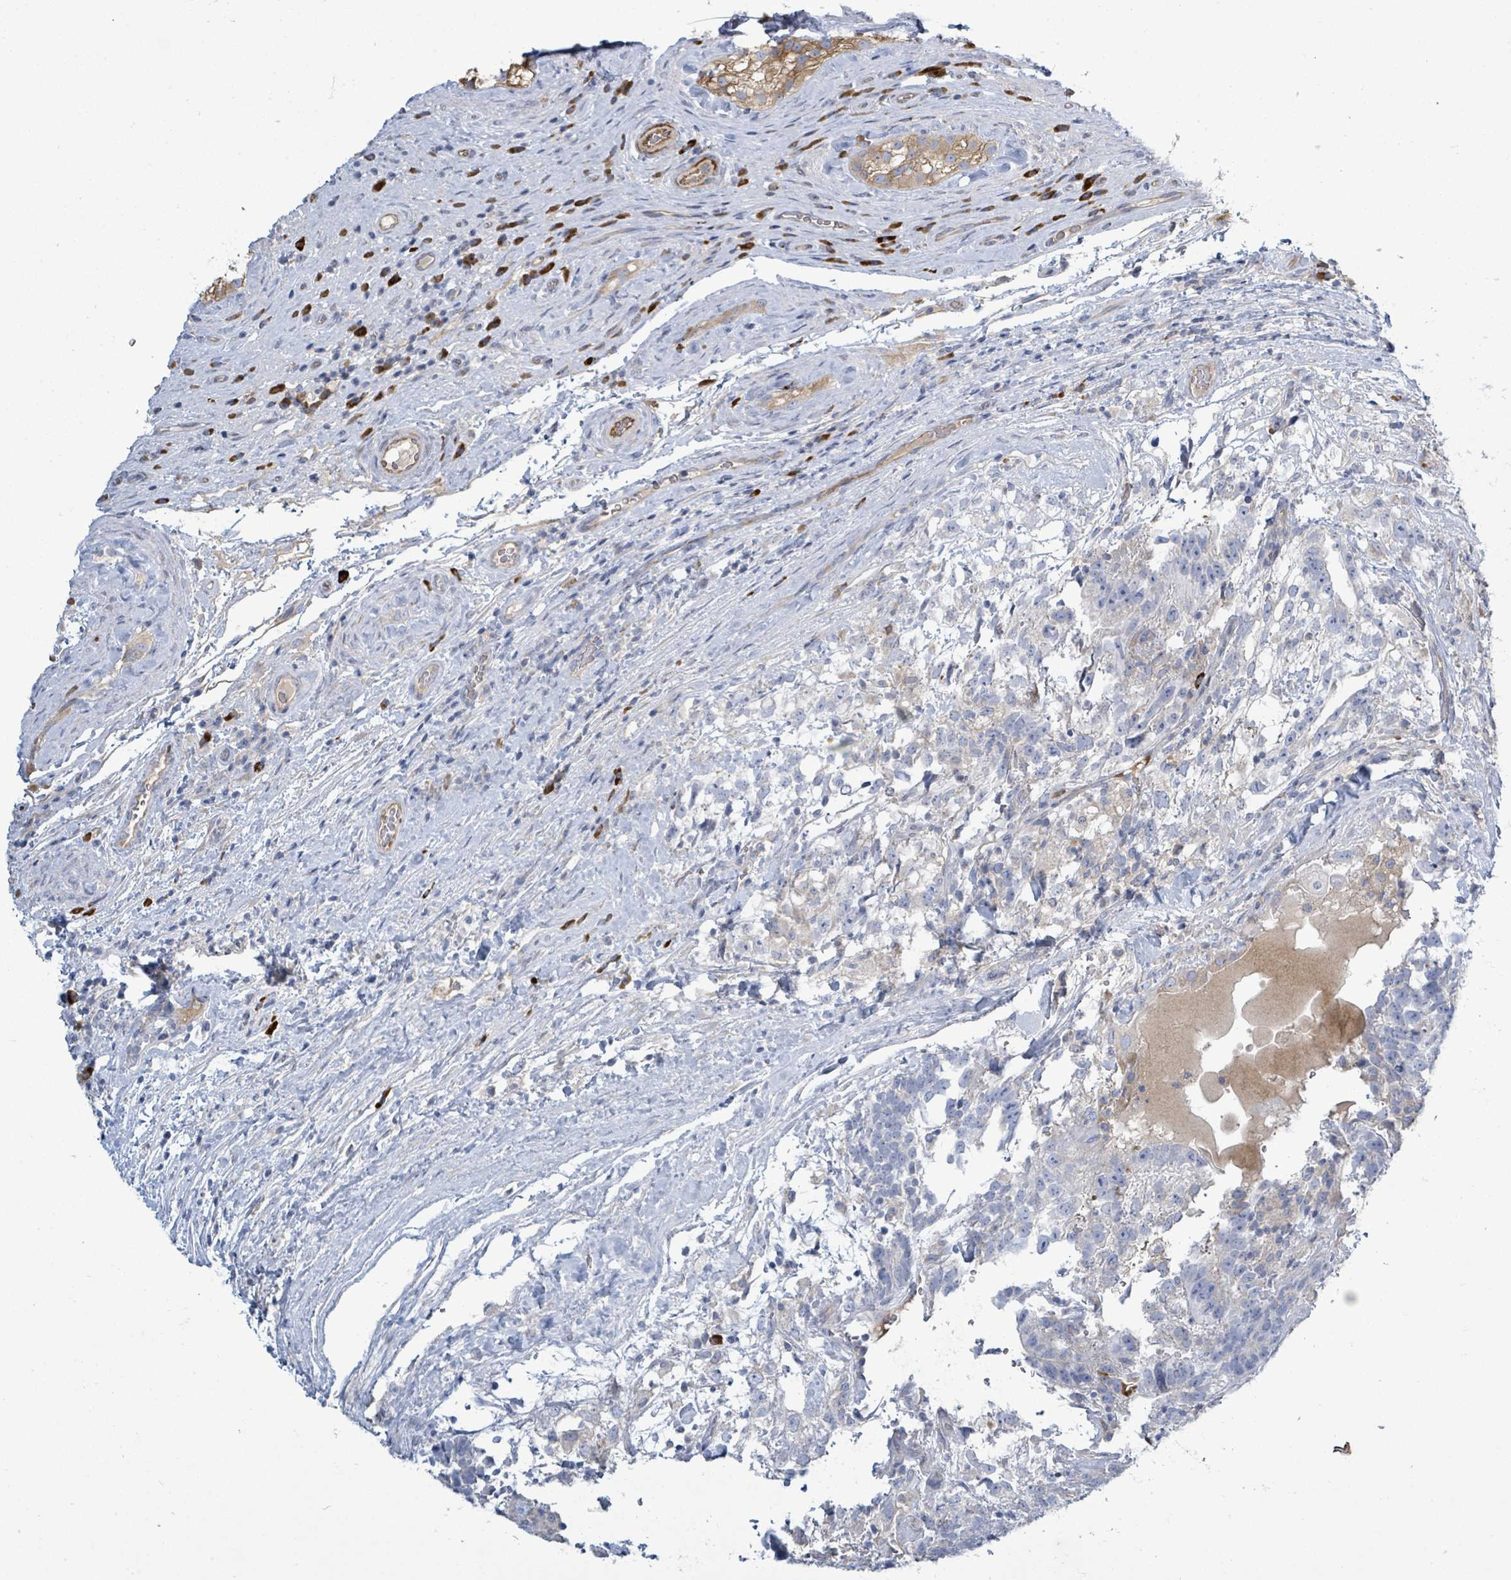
{"staining": {"intensity": "negative", "quantity": "none", "location": "none"}, "tissue": "testis cancer", "cell_type": "Tumor cells", "image_type": "cancer", "snomed": [{"axis": "morphology", "description": "Seminoma, NOS"}, {"axis": "morphology", "description": "Carcinoma, Embryonal, NOS"}, {"axis": "topography", "description": "Testis"}], "caption": "IHC photomicrograph of neoplastic tissue: human testis cancer stained with DAB (3,3'-diaminobenzidine) demonstrates no significant protein positivity in tumor cells.", "gene": "SIRPB1", "patient": {"sex": "male", "age": 41}}